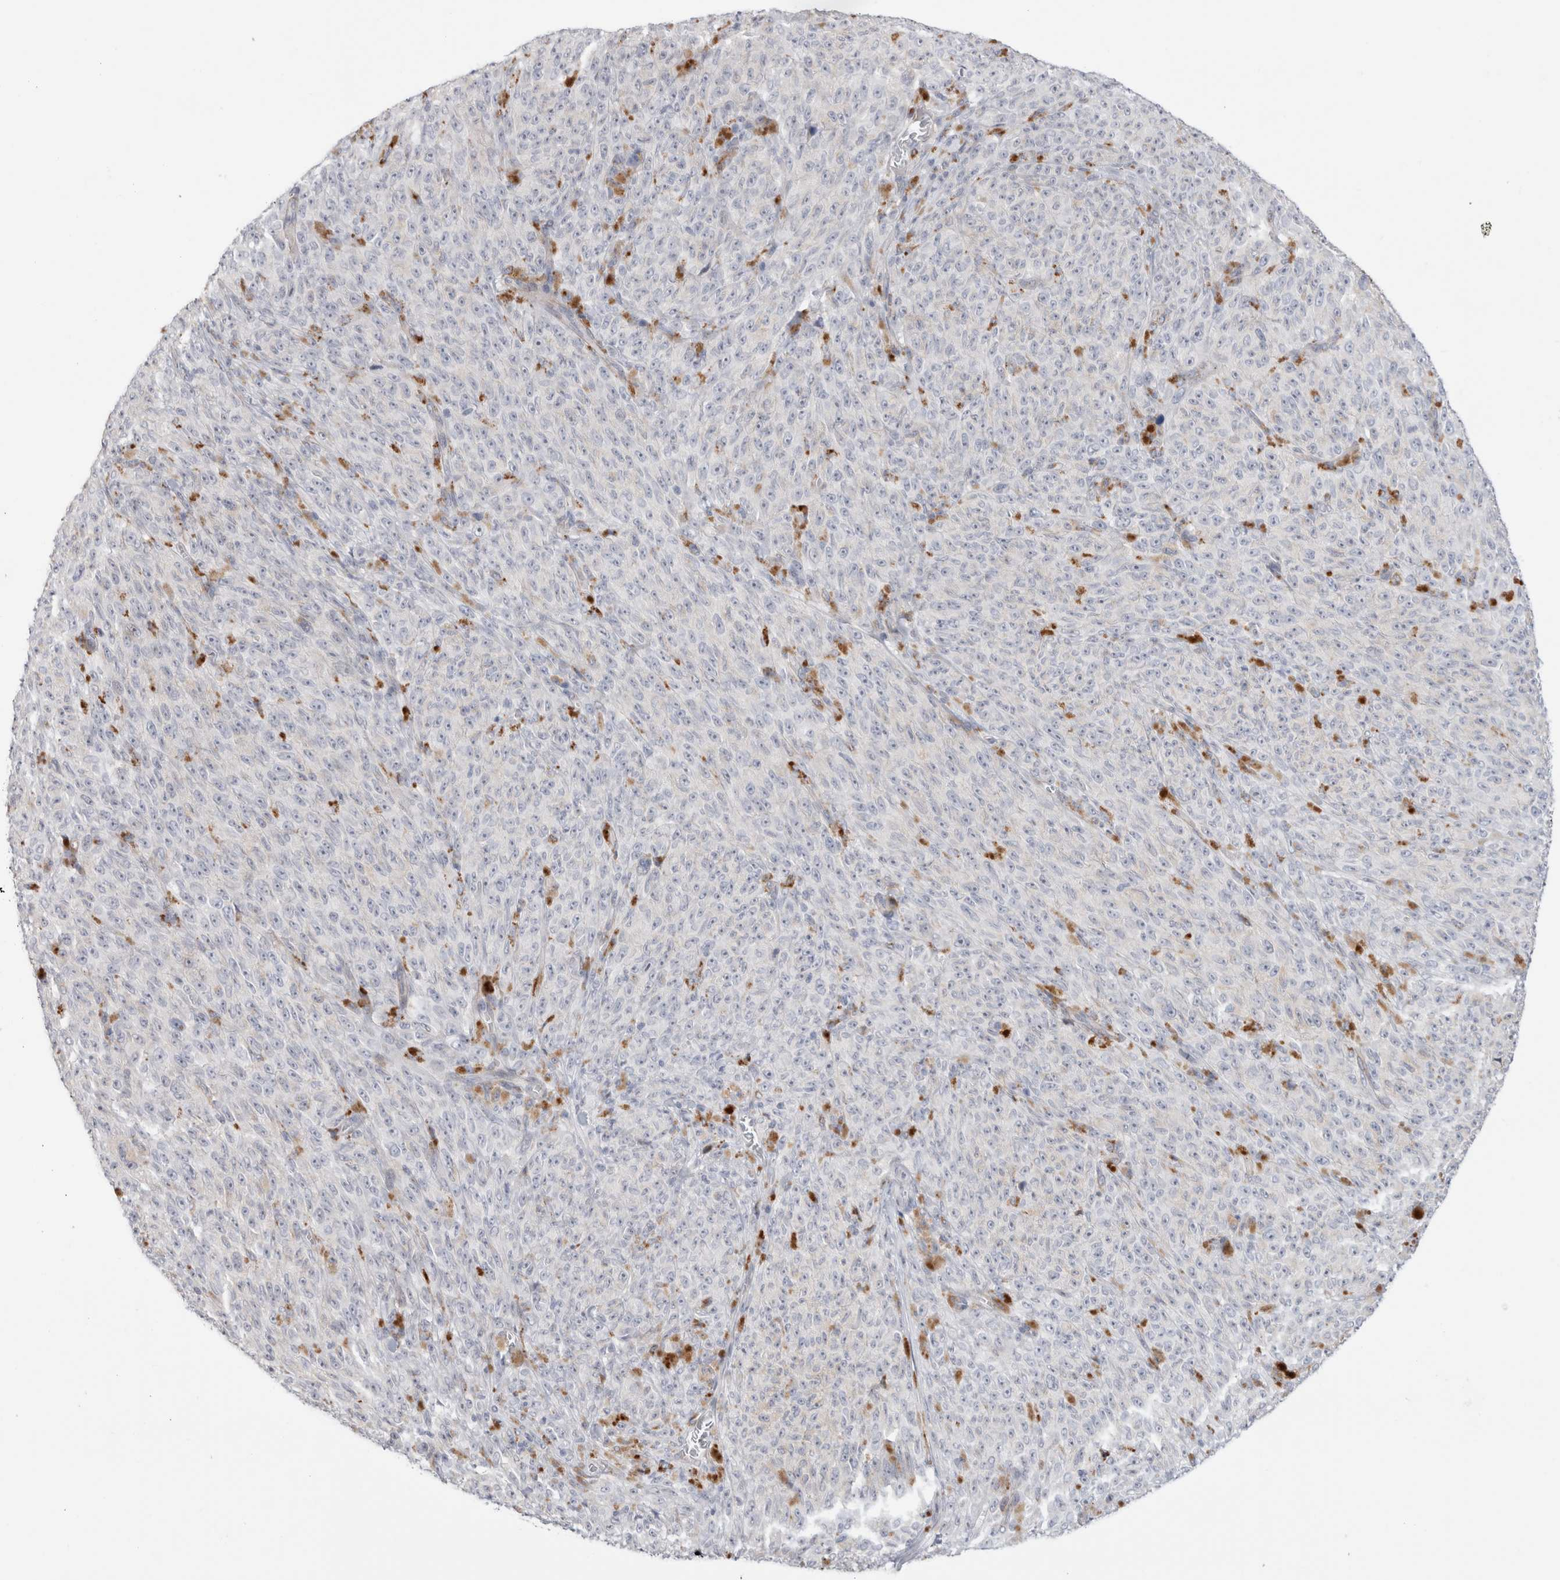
{"staining": {"intensity": "negative", "quantity": "none", "location": "none"}, "tissue": "melanoma", "cell_type": "Tumor cells", "image_type": "cancer", "snomed": [{"axis": "morphology", "description": "Malignant melanoma, NOS"}, {"axis": "topography", "description": "Skin"}], "caption": "A high-resolution photomicrograph shows immunohistochemistry staining of malignant melanoma, which shows no significant staining in tumor cells. (Immunohistochemistry (ihc), brightfield microscopy, high magnification).", "gene": "ANKMY1", "patient": {"sex": "female", "age": 82}}